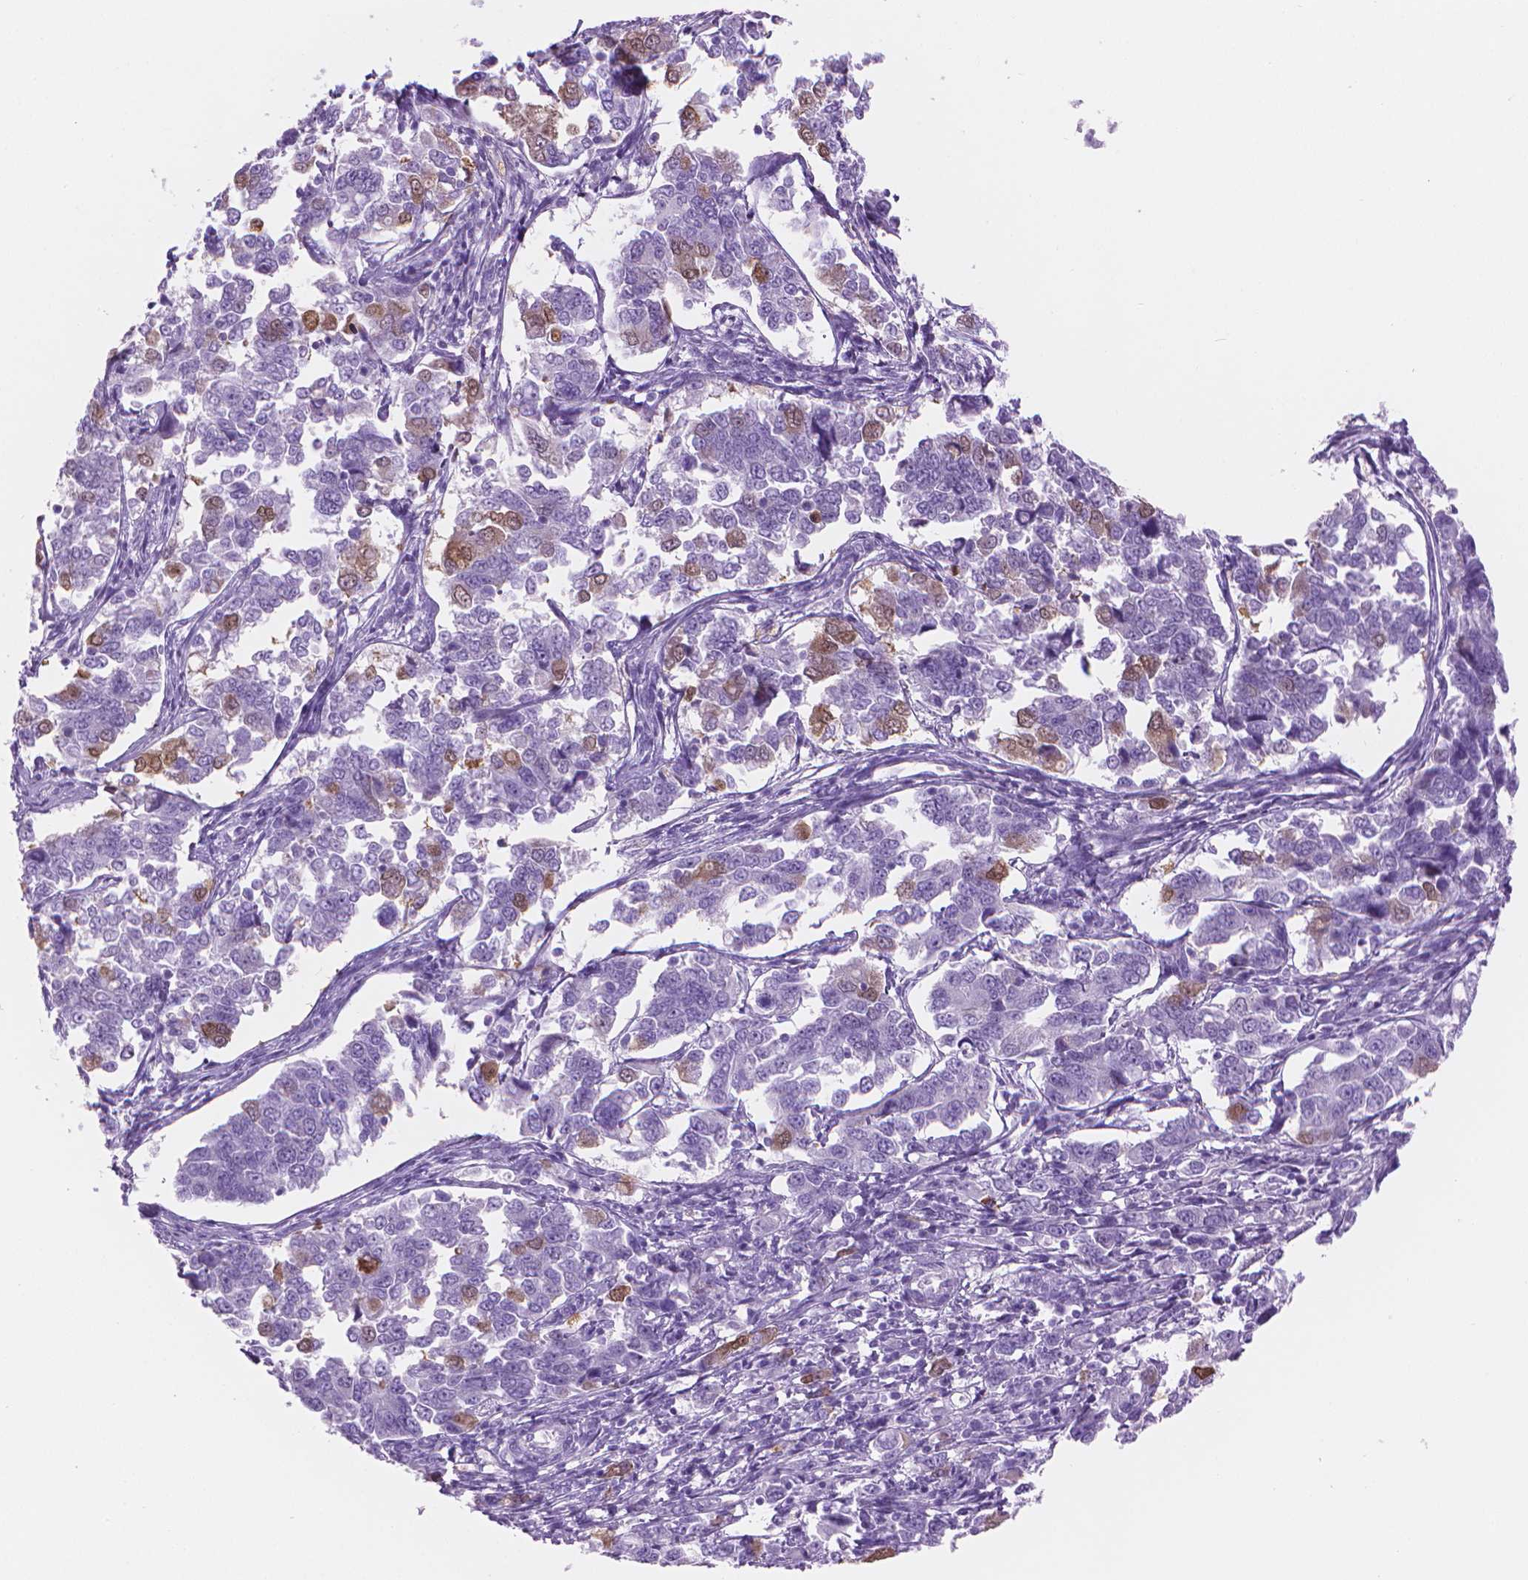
{"staining": {"intensity": "moderate", "quantity": "<25%", "location": "cytoplasmic/membranous"}, "tissue": "endometrial cancer", "cell_type": "Tumor cells", "image_type": "cancer", "snomed": [{"axis": "morphology", "description": "Adenocarcinoma, NOS"}, {"axis": "topography", "description": "Endometrium"}], "caption": "Immunohistochemistry (IHC) of human adenocarcinoma (endometrial) displays low levels of moderate cytoplasmic/membranous staining in about <25% of tumor cells.", "gene": "TTC29", "patient": {"sex": "female", "age": 43}}